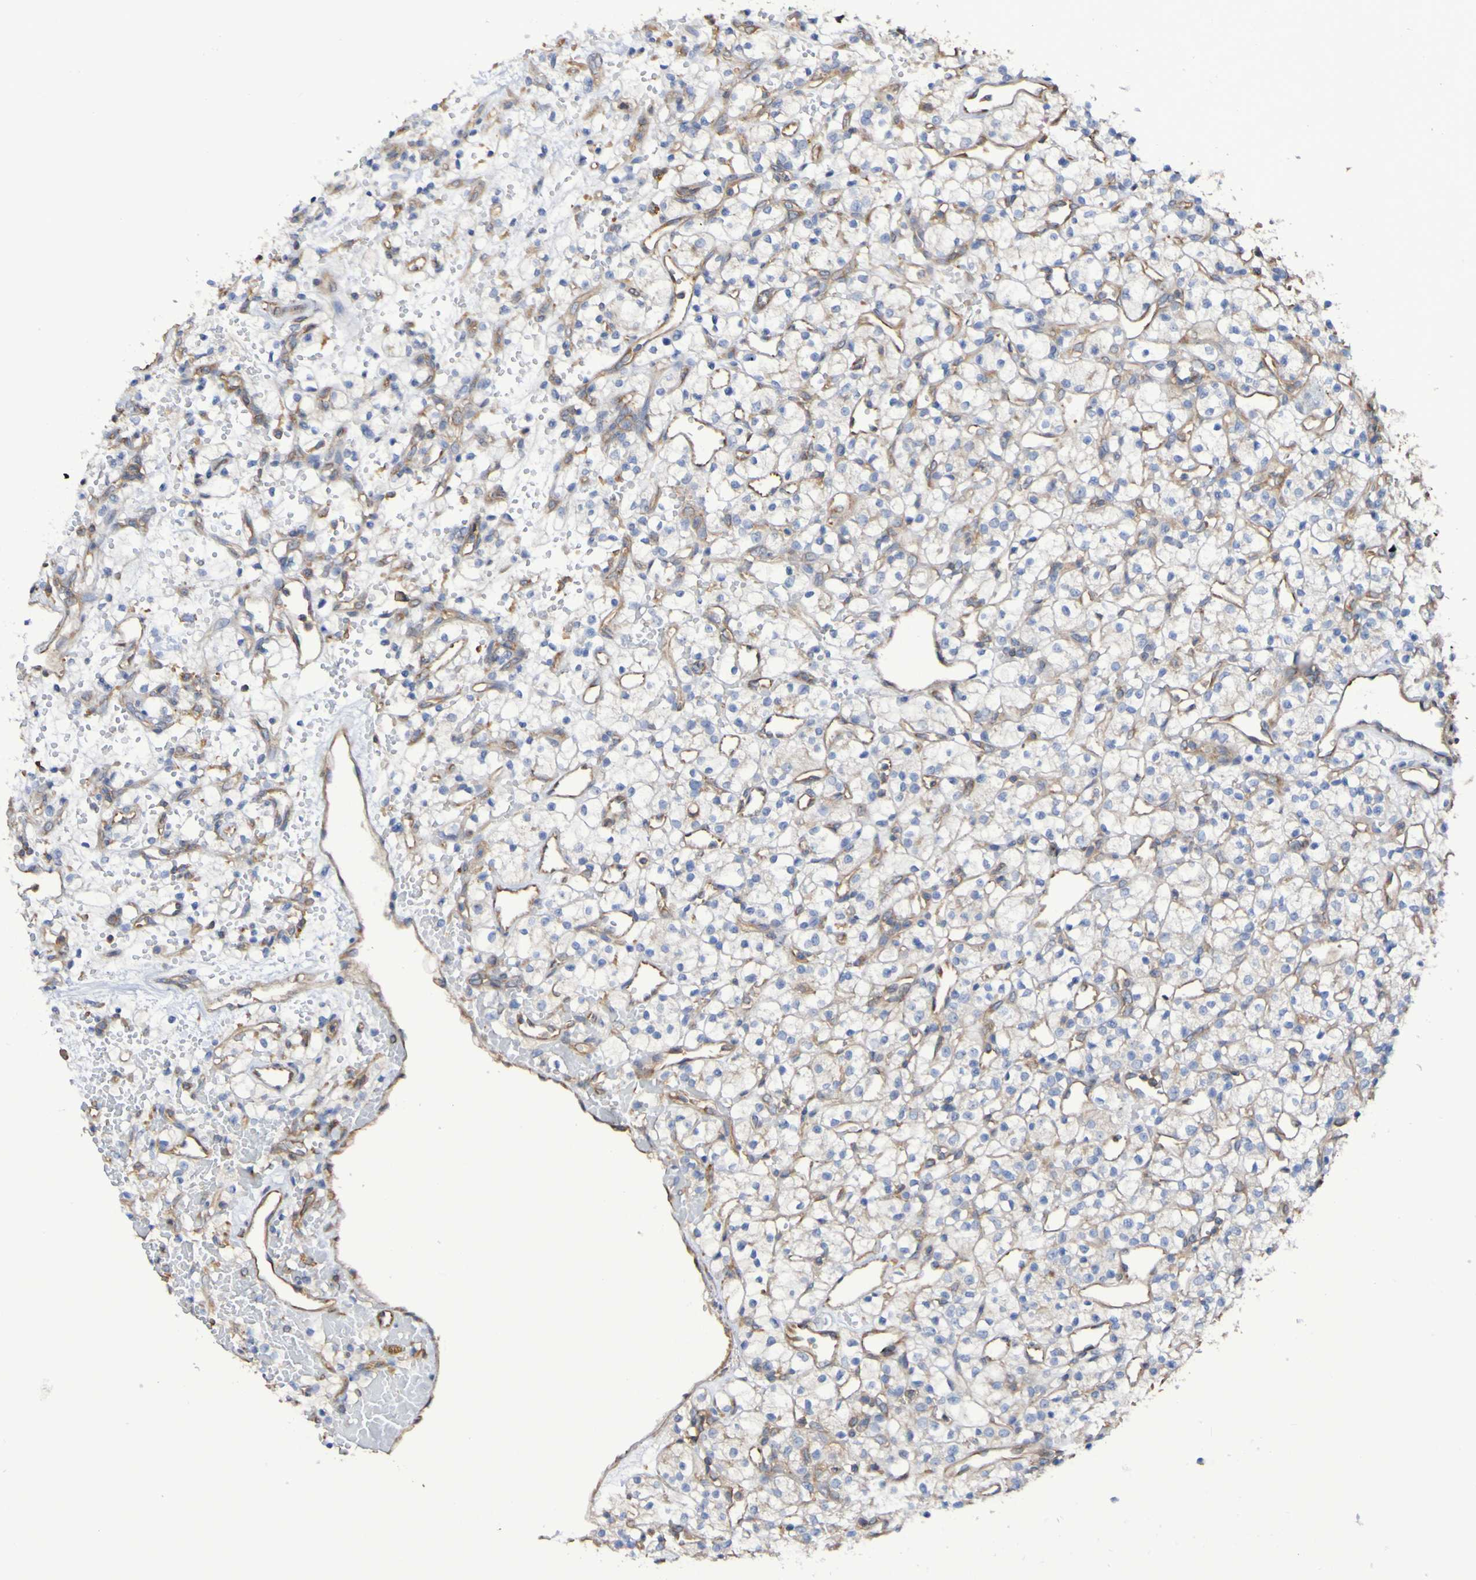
{"staining": {"intensity": "negative", "quantity": "none", "location": "none"}, "tissue": "renal cancer", "cell_type": "Tumor cells", "image_type": "cancer", "snomed": [{"axis": "morphology", "description": "Adenocarcinoma, NOS"}, {"axis": "topography", "description": "Kidney"}], "caption": "Tumor cells show no significant positivity in adenocarcinoma (renal).", "gene": "SYNJ1", "patient": {"sex": "female", "age": 60}}